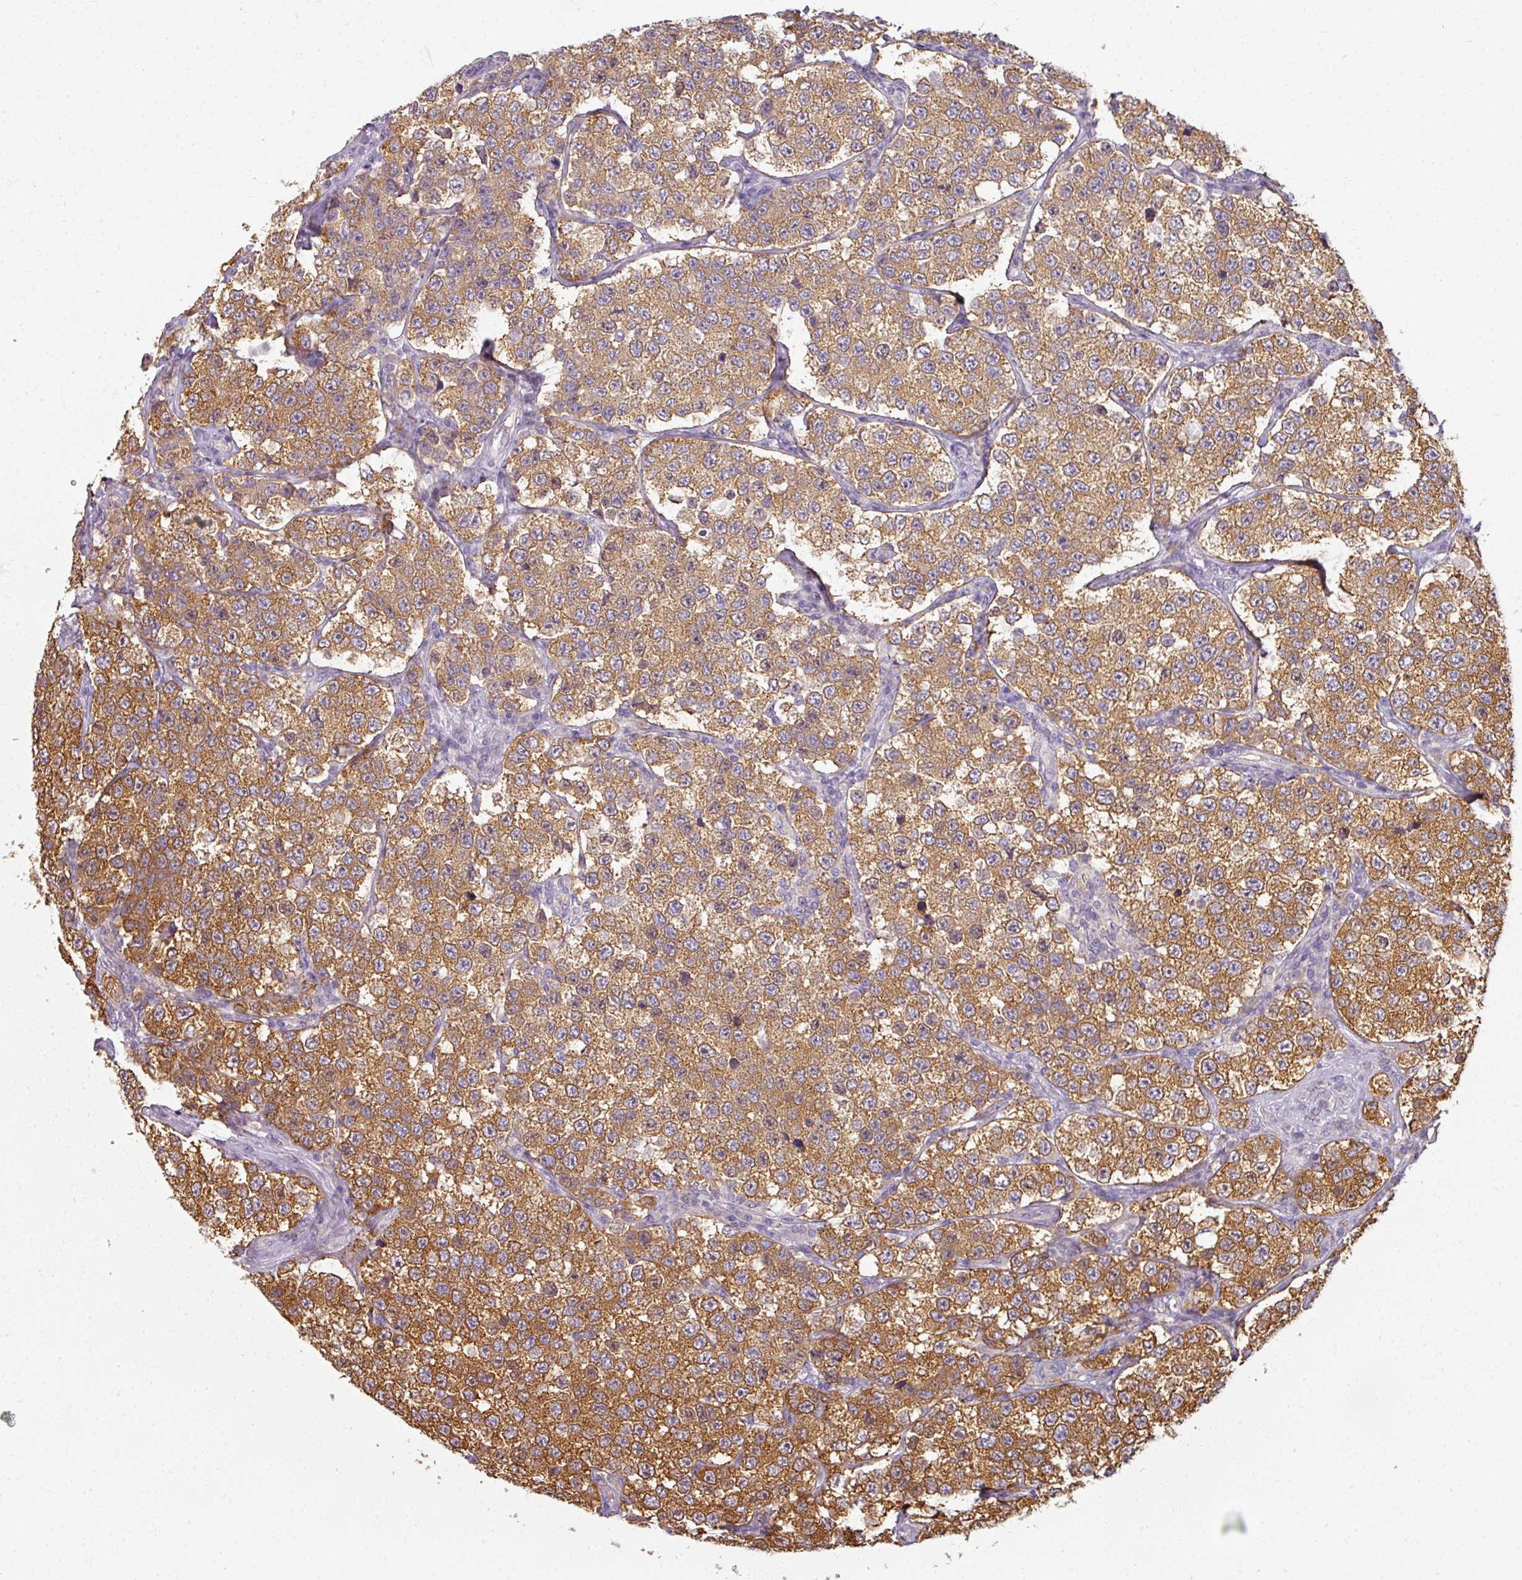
{"staining": {"intensity": "moderate", "quantity": ">75%", "location": "cytoplasmic/membranous"}, "tissue": "testis cancer", "cell_type": "Tumor cells", "image_type": "cancer", "snomed": [{"axis": "morphology", "description": "Seminoma, NOS"}, {"axis": "topography", "description": "Testis"}], "caption": "Tumor cells show medium levels of moderate cytoplasmic/membranous expression in about >75% of cells in human seminoma (testis).", "gene": "AGPAT4", "patient": {"sex": "male", "age": 34}}